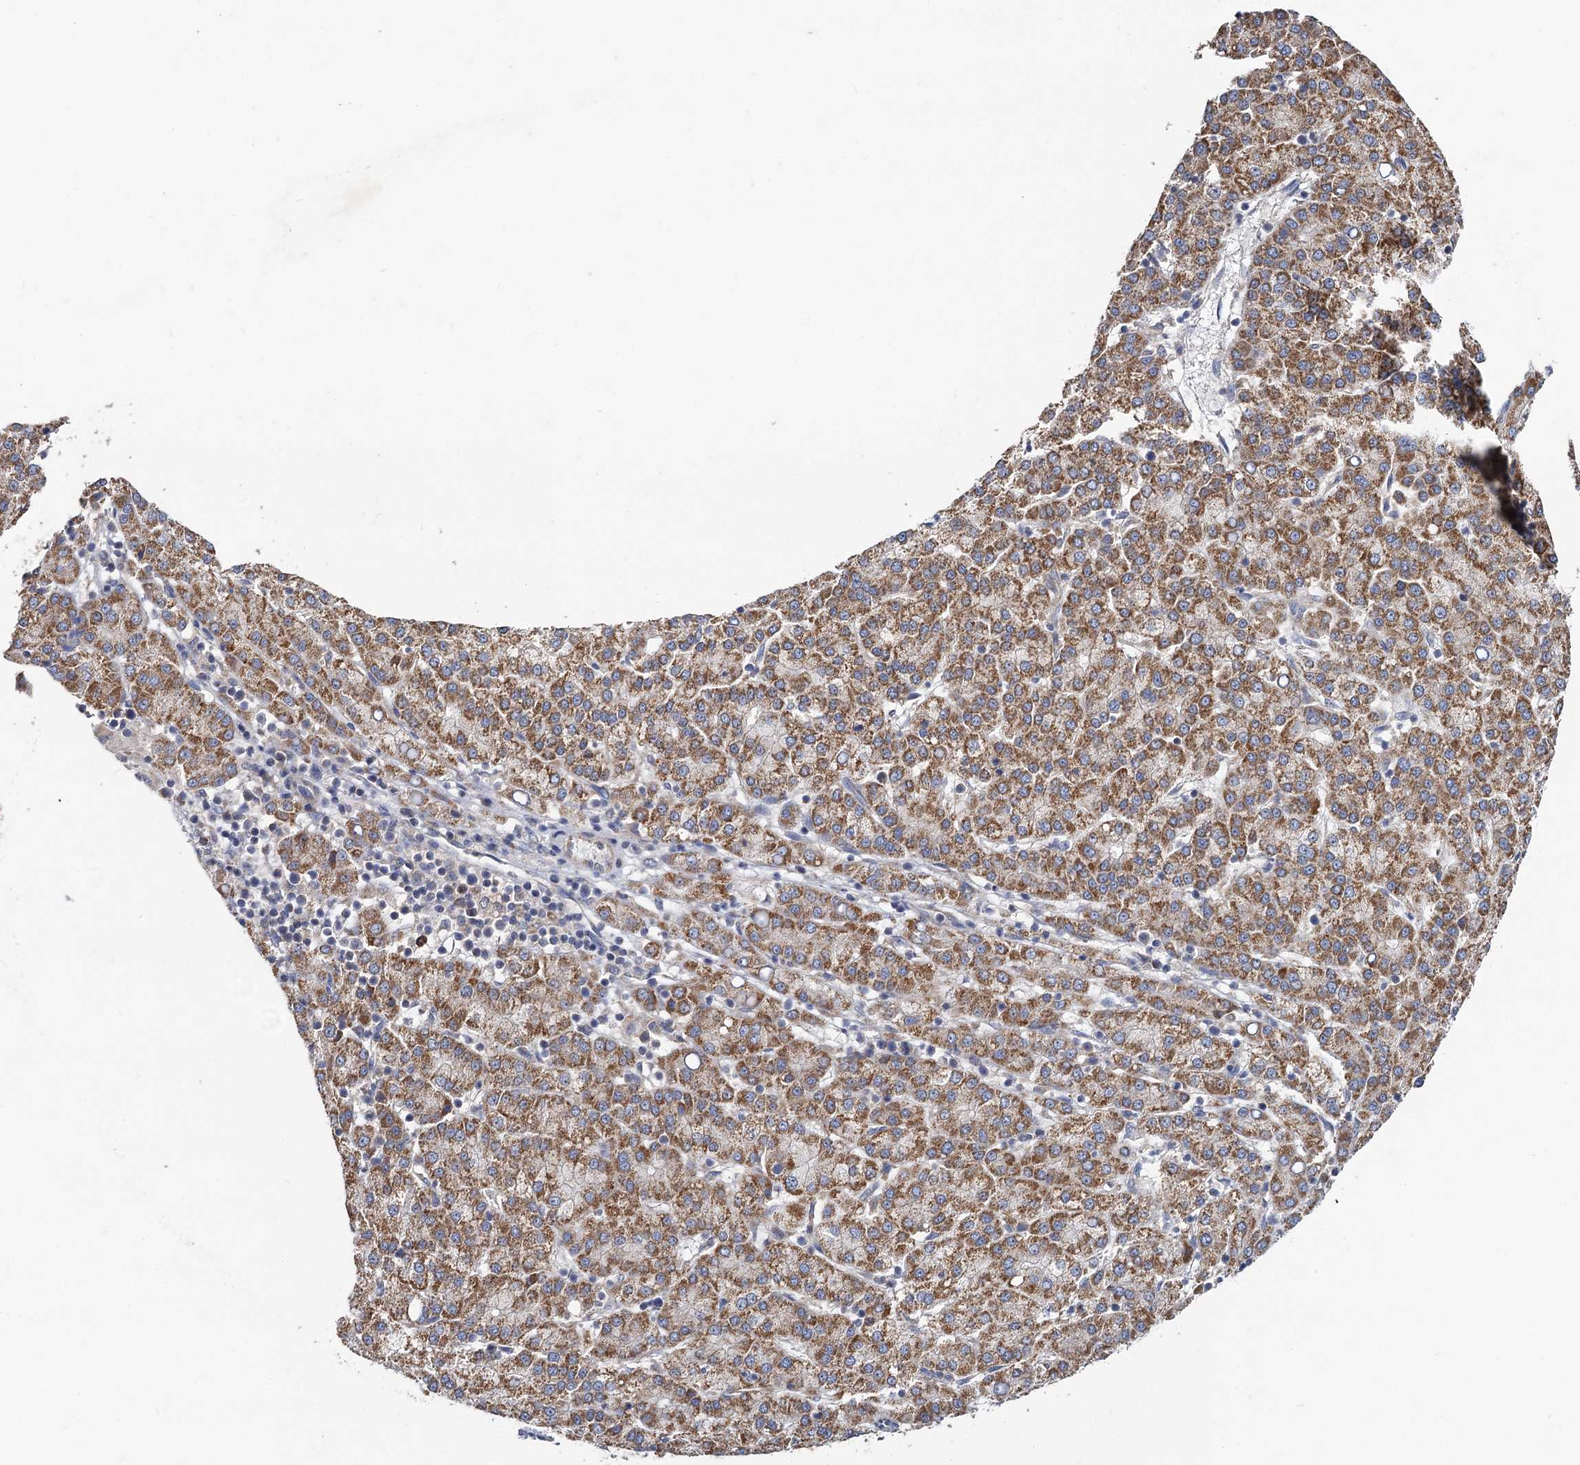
{"staining": {"intensity": "moderate", "quantity": ">75%", "location": "cytoplasmic/membranous"}, "tissue": "liver cancer", "cell_type": "Tumor cells", "image_type": "cancer", "snomed": [{"axis": "morphology", "description": "Carcinoma, Hepatocellular, NOS"}, {"axis": "topography", "description": "Liver"}], "caption": "A medium amount of moderate cytoplasmic/membranous expression is seen in about >75% of tumor cells in hepatocellular carcinoma (liver) tissue. (brown staining indicates protein expression, while blue staining denotes nuclei).", "gene": "VPS37D", "patient": {"sex": "female", "age": 58}}